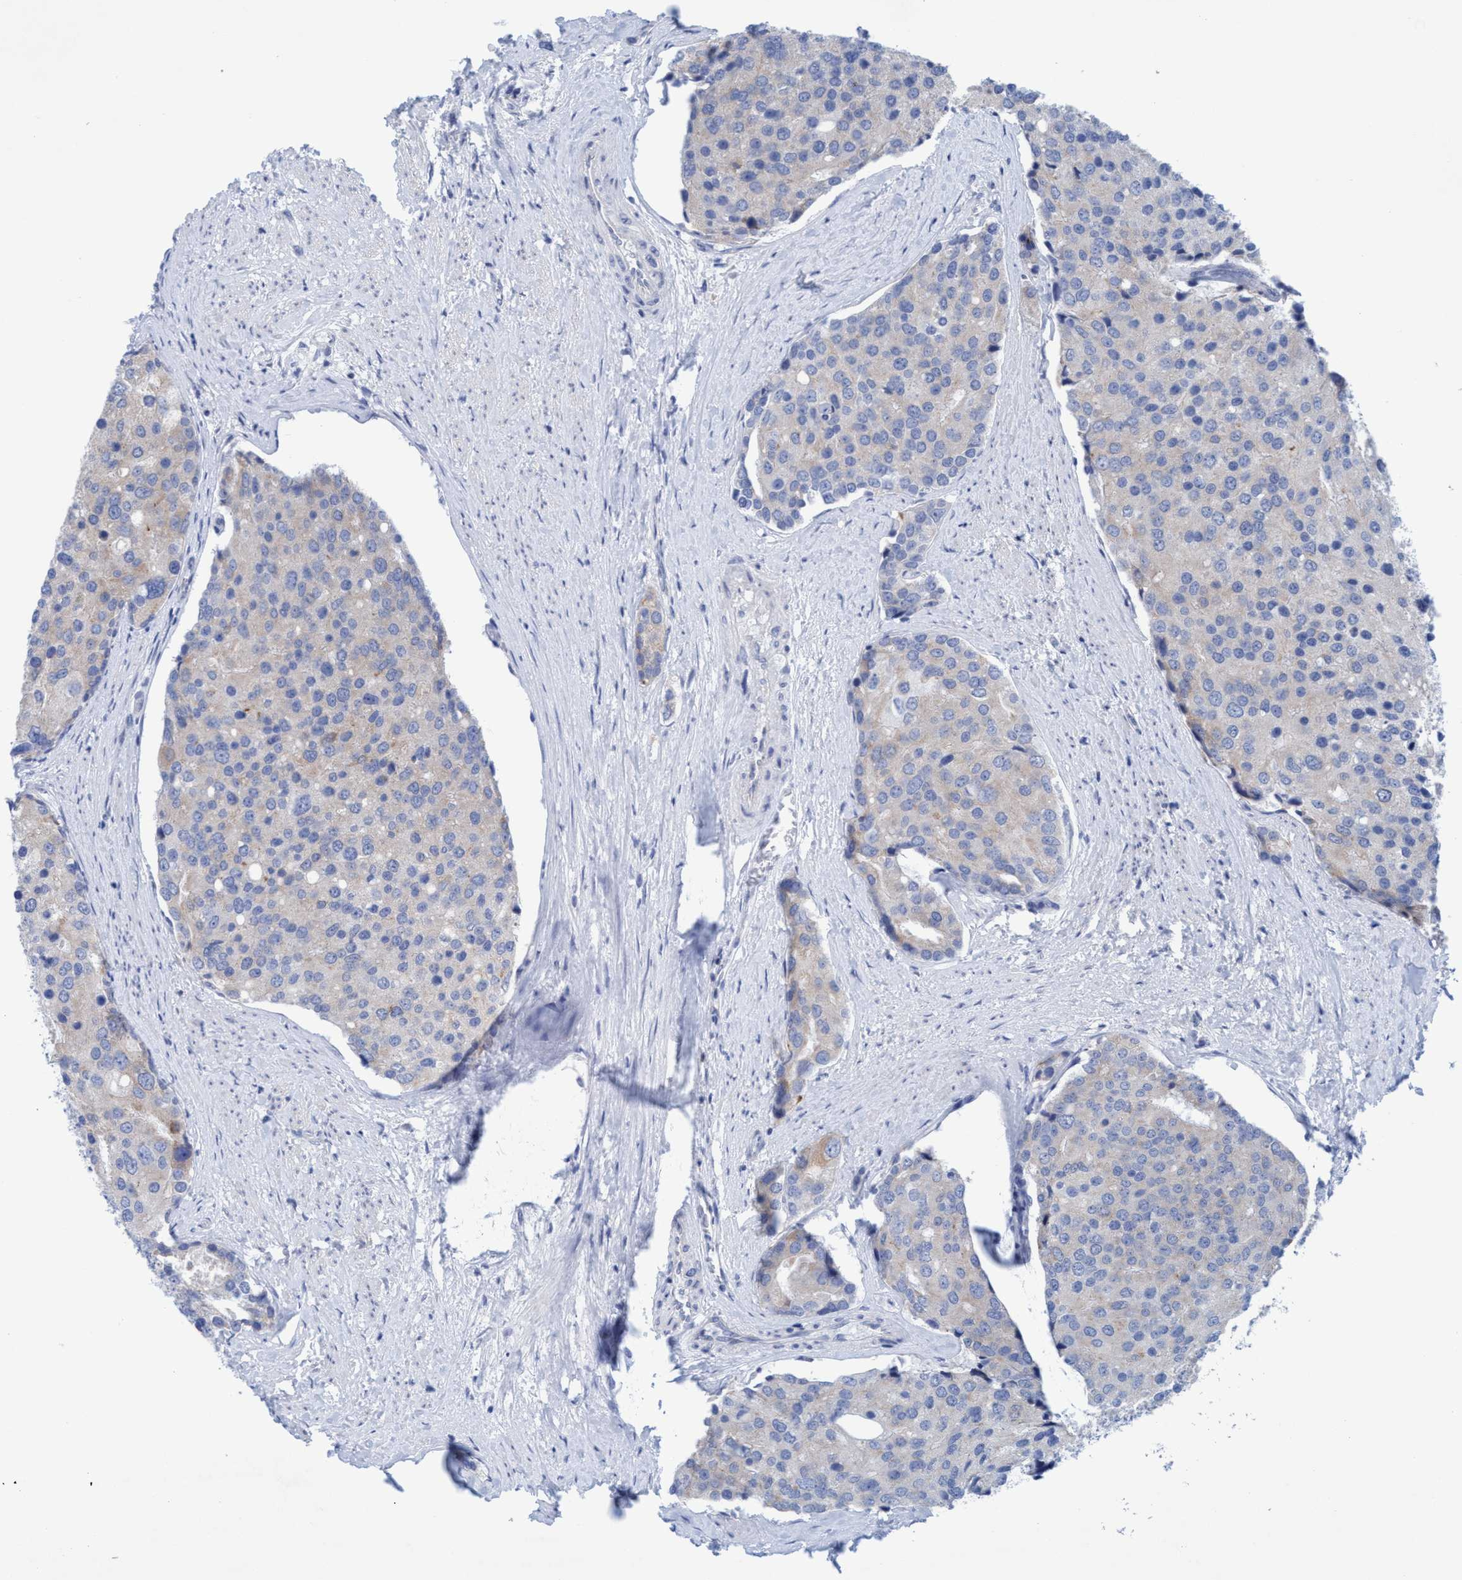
{"staining": {"intensity": "weak", "quantity": "<25%", "location": "cytoplasmic/membranous"}, "tissue": "prostate cancer", "cell_type": "Tumor cells", "image_type": "cancer", "snomed": [{"axis": "morphology", "description": "Adenocarcinoma, High grade"}, {"axis": "topography", "description": "Prostate"}], "caption": "Tumor cells show no significant protein expression in prostate cancer (high-grade adenocarcinoma).", "gene": "RSAD1", "patient": {"sex": "male", "age": 50}}